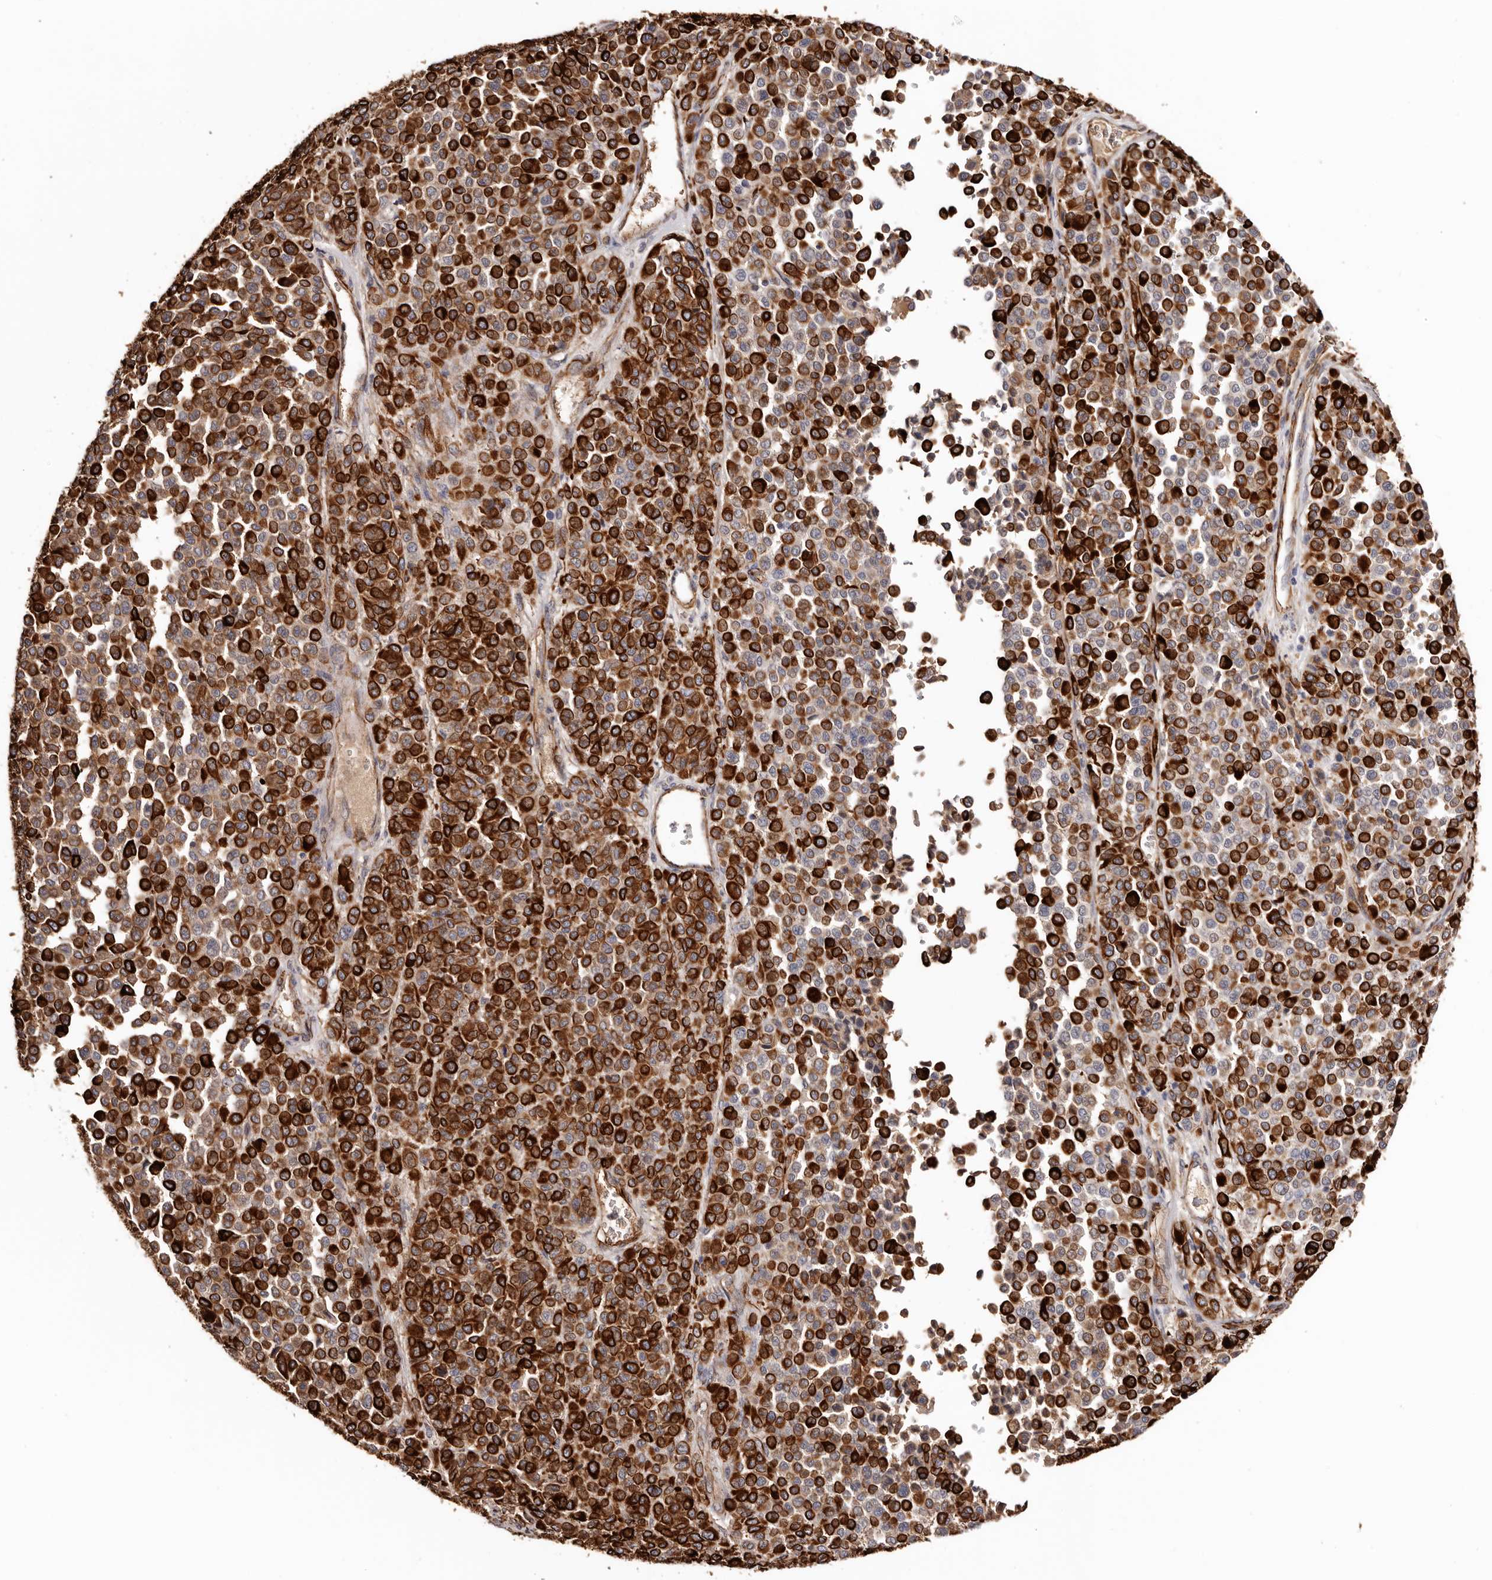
{"staining": {"intensity": "strong", "quantity": ">75%", "location": "cytoplasmic/membranous"}, "tissue": "melanoma", "cell_type": "Tumor cells", "image_type": "cancer", "snomed": [{"axis": "morphology", "description": "Malignant melanoma, Metastatic site"}, {"axis": "topography", "description": "Pancreas"}], "caption": "A high amount of strong cytoplasmic/membranous positivity is identified in about >75% of tumor cells in melanoma tissue. The protein of interest is stained brown, and the nuclei are stained in blue (DAB IHC with brightfield microscopy, high magnification).", "gene": "ZNF557", "patient": {"sex": "female", "age": 30}}